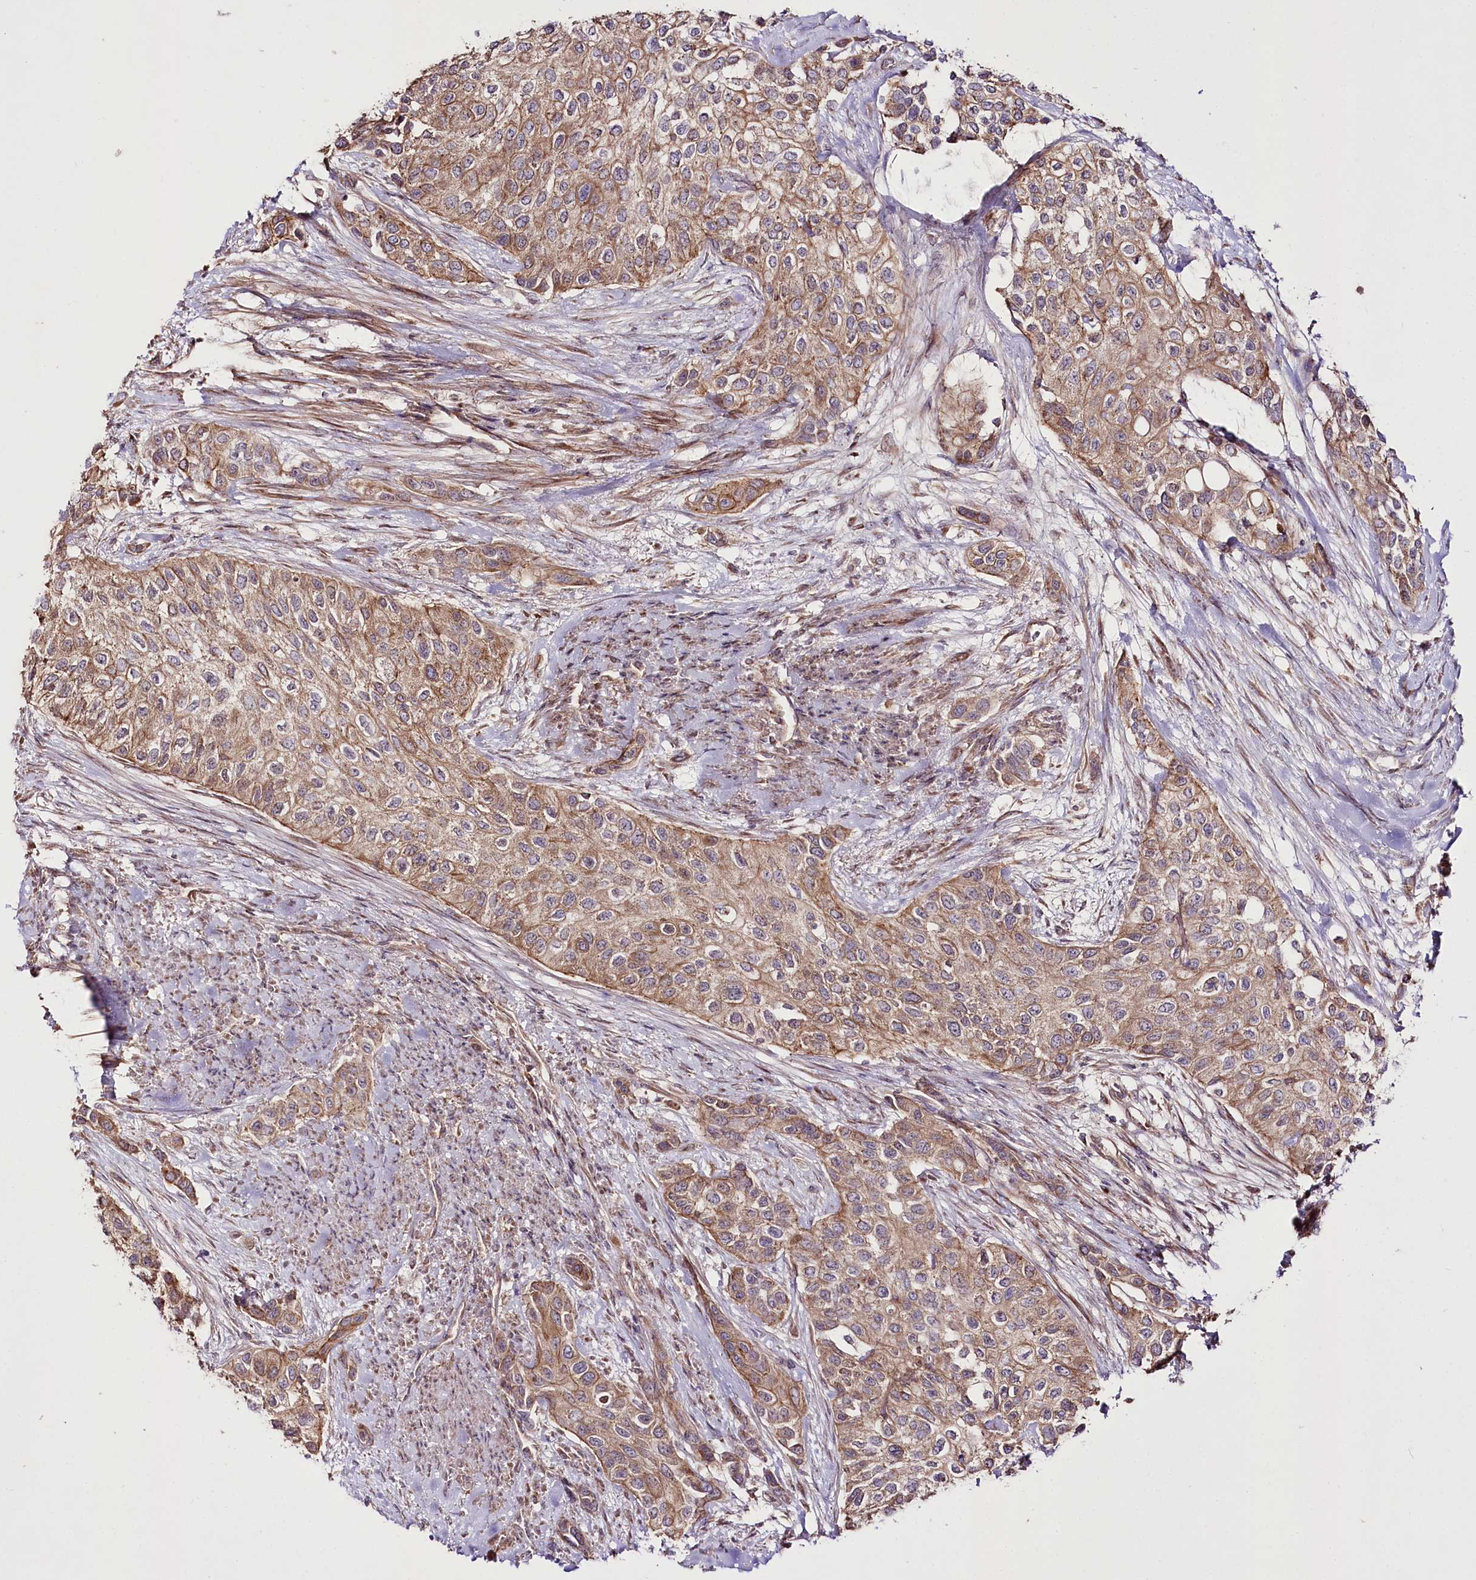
{"staining": {"intensity": "moderate", "quantity": ">75%", "location": "cytoplasmic/membranous"}, "tissue": "urothelial cancer", "cell_type": "Tumor cells", "image_type": "cancer", "snomed": [{"axis": "morphology", "description": "Normal tissue, NOS"}, {"axis": "morphology", "description": "Urothelial carcinoma, High grade"}, {"axis": "topography", "description": "Vascular tissue"}, {"axis": "topography", "description": "Urinary bladder"}], "caption": "Moderate cytoplasmic/membranous protein positivity is seen in approximately >75% of tumor cells in urothelial cancer. (brown staining indicates protein expression, while blue staining denotes nuclei).", "gene": "REXO2", "patient": {"sex": "female", "age": 56}}